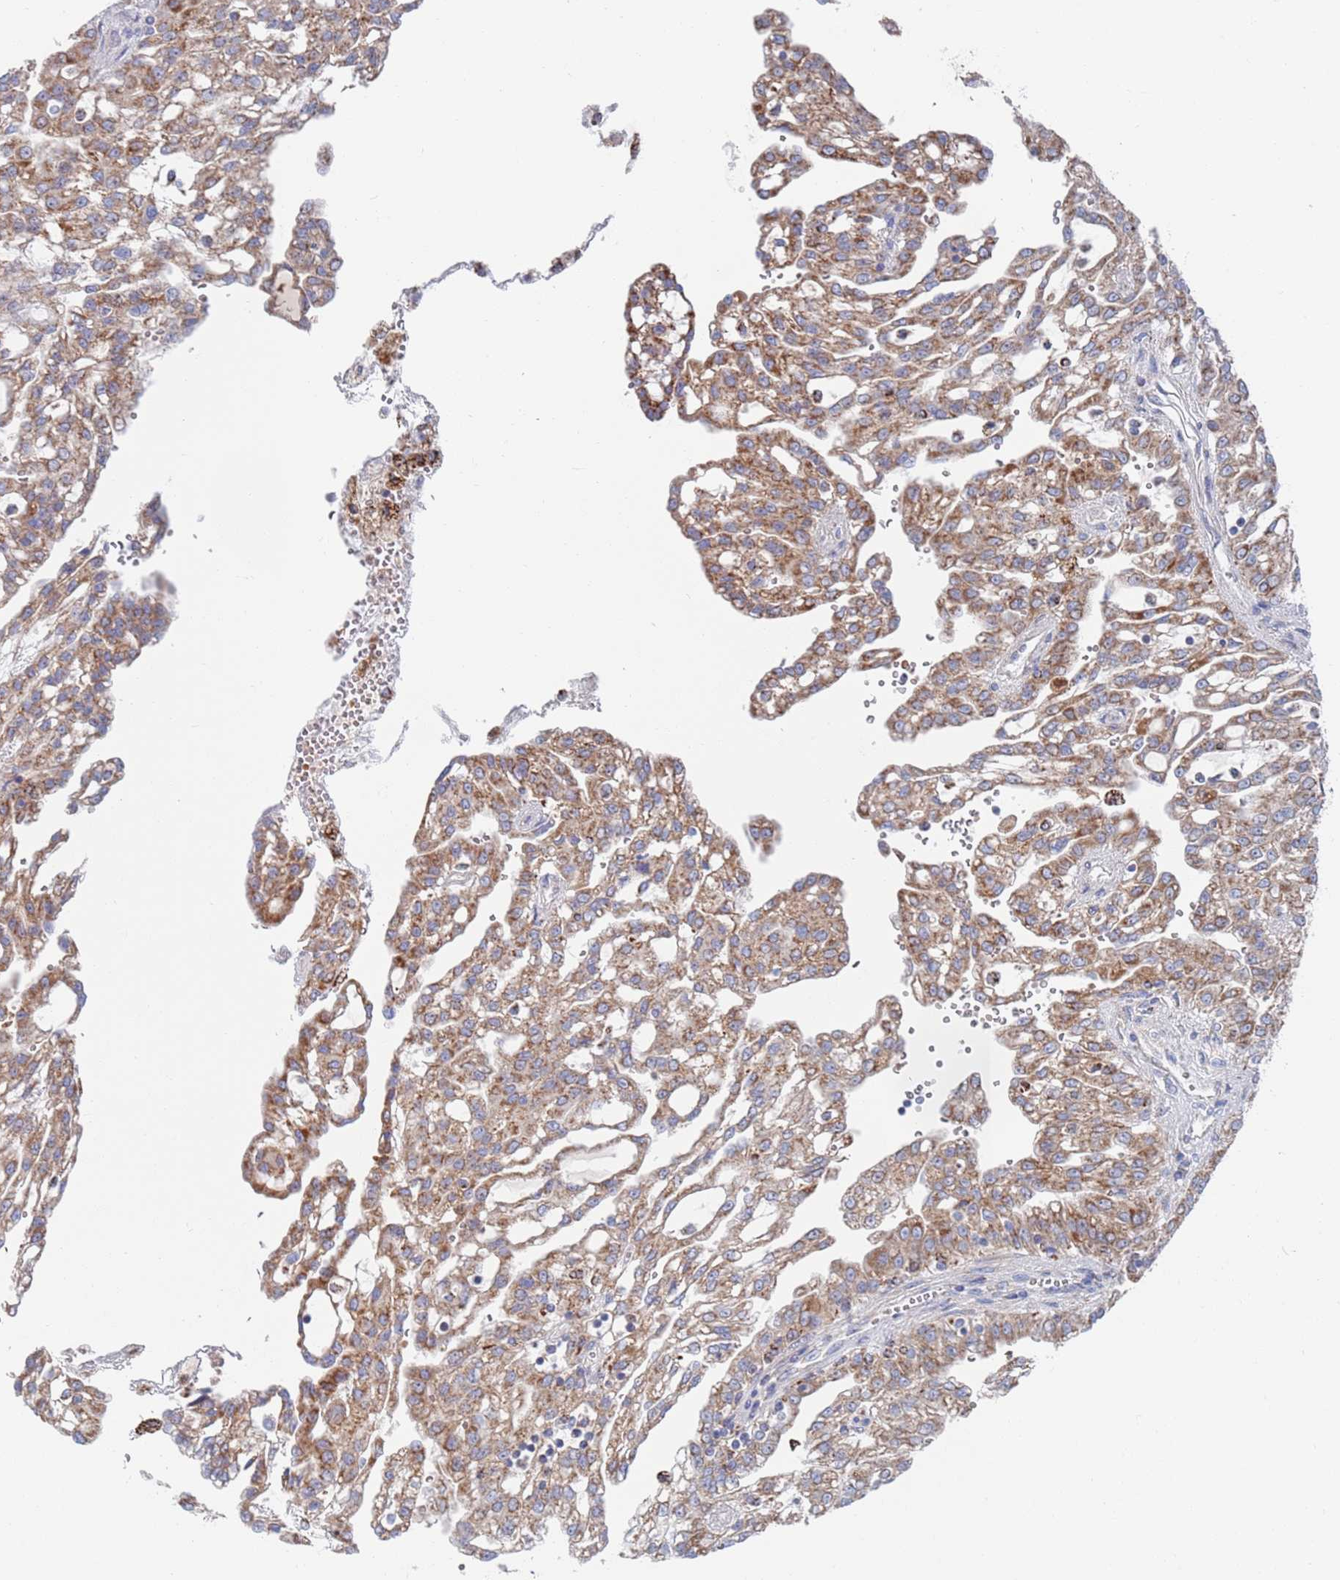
{"staining": {"intensity": "moderate", "quantity": ">75%", "location": "cytoplasmic/membranous"}, "tissue": "renal cancer", "cell_type": "Tumor cells", "image_type": "cancer", "snomed": [{"axis": "morphology", "description": "Adenocarcinoma, NOS"}, {"axis": "topography", "description": "Kidney"}], "caption": "Brown immunohistochemical staining in human renal cancer reveals moderate cytoplasmic/membranous staining in about >75% of tumor cells.", "gene": "CHCHD6", "patient": {"sex": "male", "age": 63}}